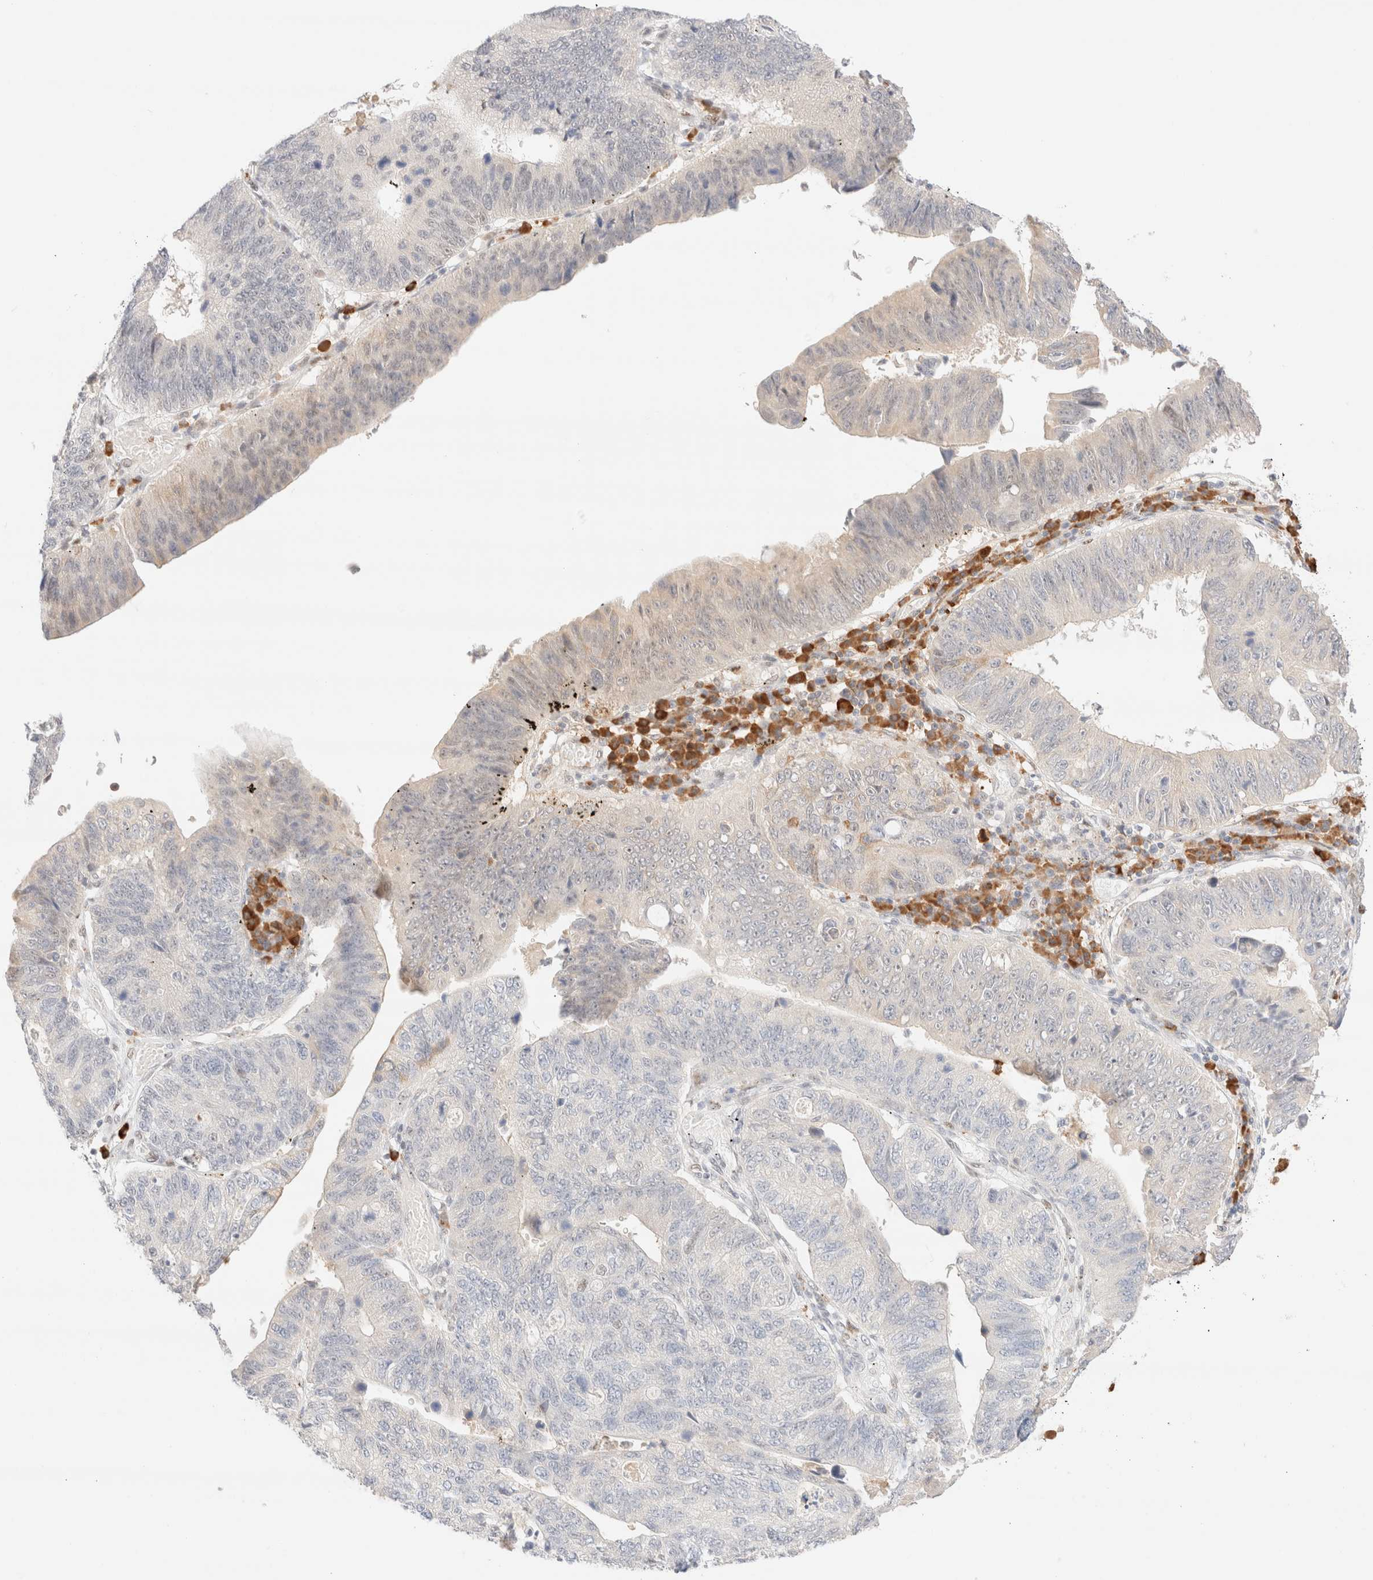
{"staining": {"intensity": "weak", "quantity": "<25%", "location": "nuclear"}, "tissue": "stomach cancer", "cell_type": "Tumor cells", "image_type": "cancer", "snomed": [{"axis": "morphology", "description": "Adenocarcinoma, NOS"}, {"axis": "topography", "description": "Stomach"}], "caption": "Immunohistochemistry (IHC) micrograph of neoplastic tissue: human stomach cancer stained with DAB reveals no significant protein positivity in tumor cells.", "gene": "CIC", "patient": {"sex": "male", "age": 59}}